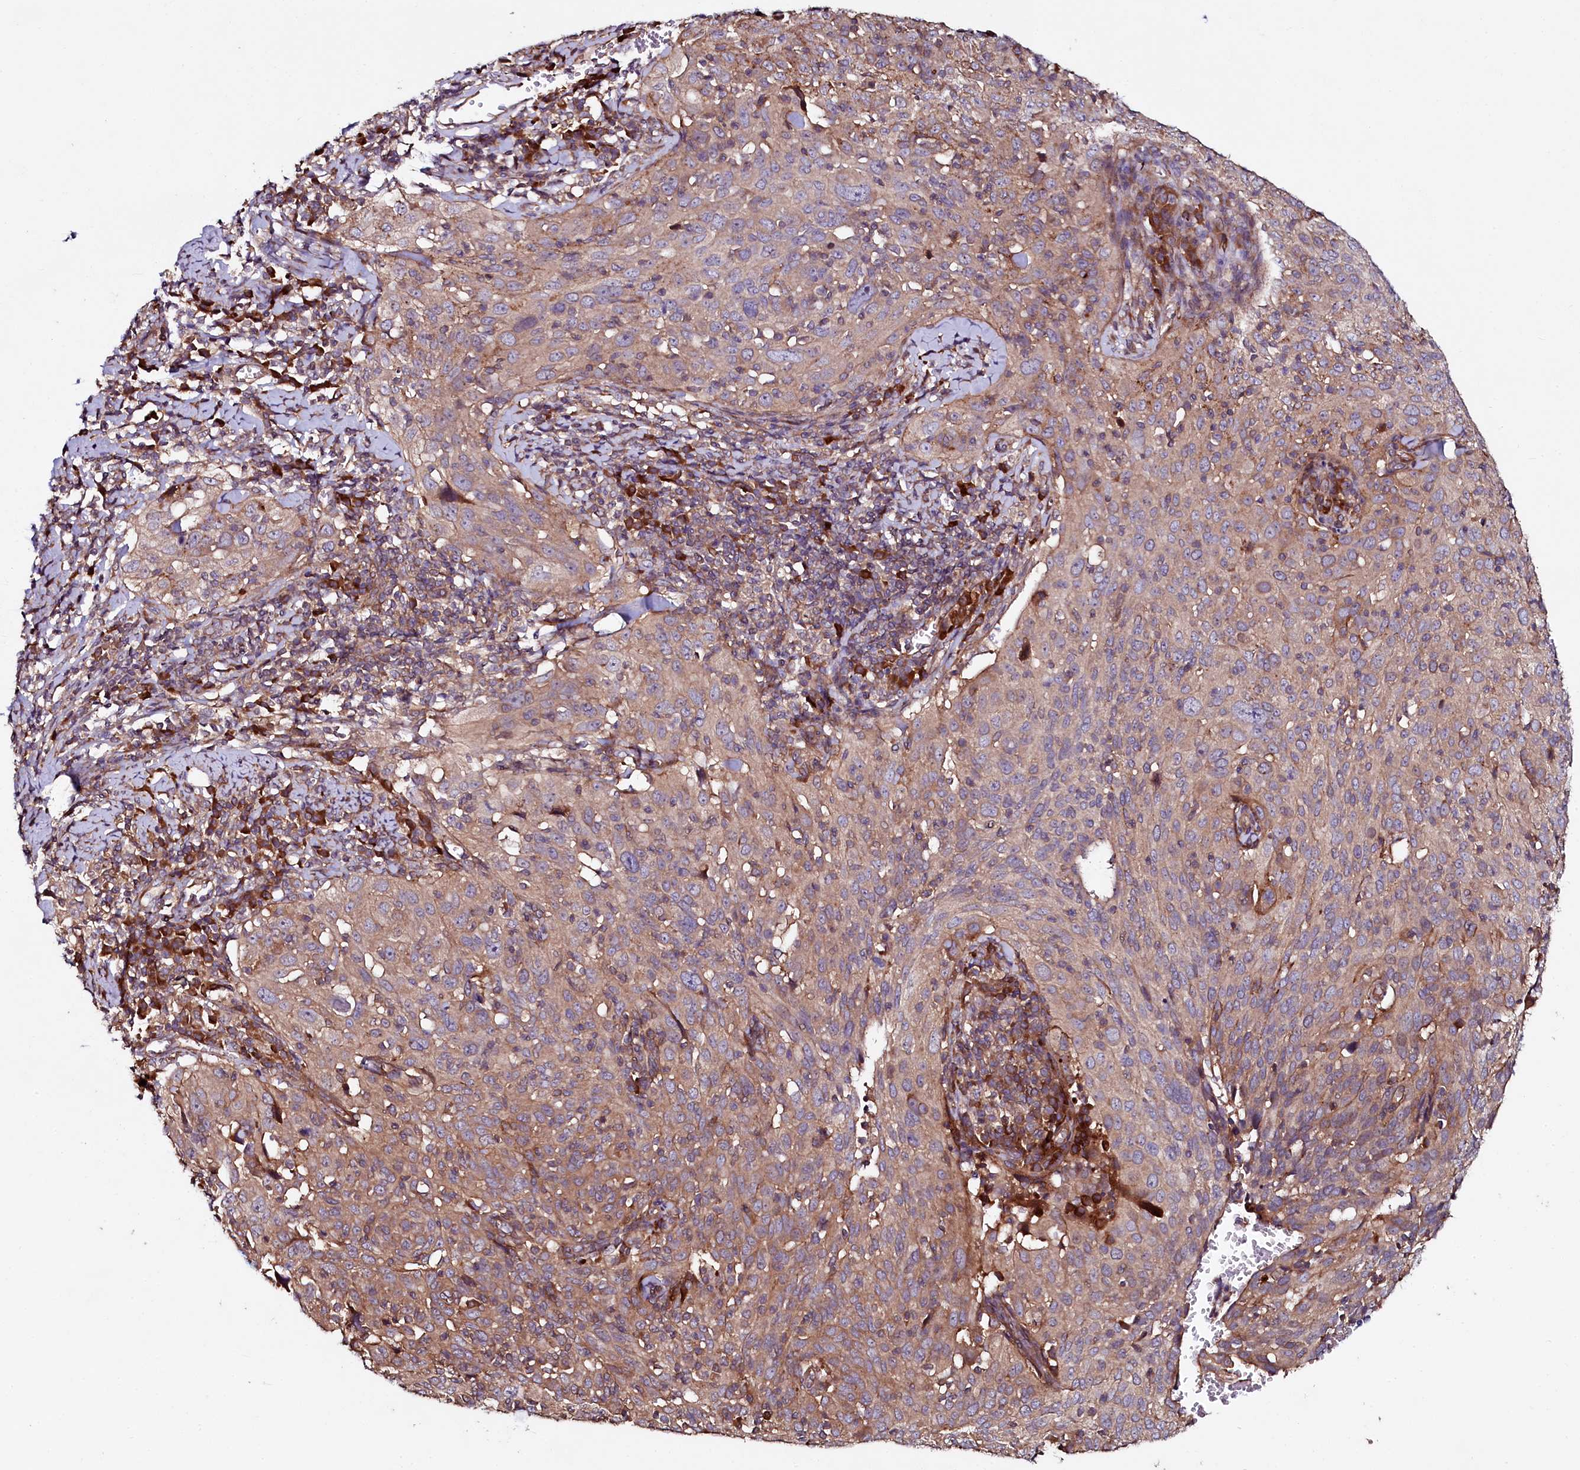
{"staining": {"intensity": "moderate", "quantity": ">75%", "location": "cytoplasmic/membranous"}, "tissue": "cervical cancer", "cell_type": "Tumor cells", "image_type": "cancer", "snomed": [{"axis": "morphology", "description": "Squamous cell carcinoma, NOS"}, {"axis": "topography", "description": "Cervix"}], "caption": "The histopathology image shows staining of cervical cancer, revealing moderate cytoplasmic/membranous protein expression (brown color) within tumor cells.", "gene": "USPL1", "patient": {"sex": "female", "age": 31}}